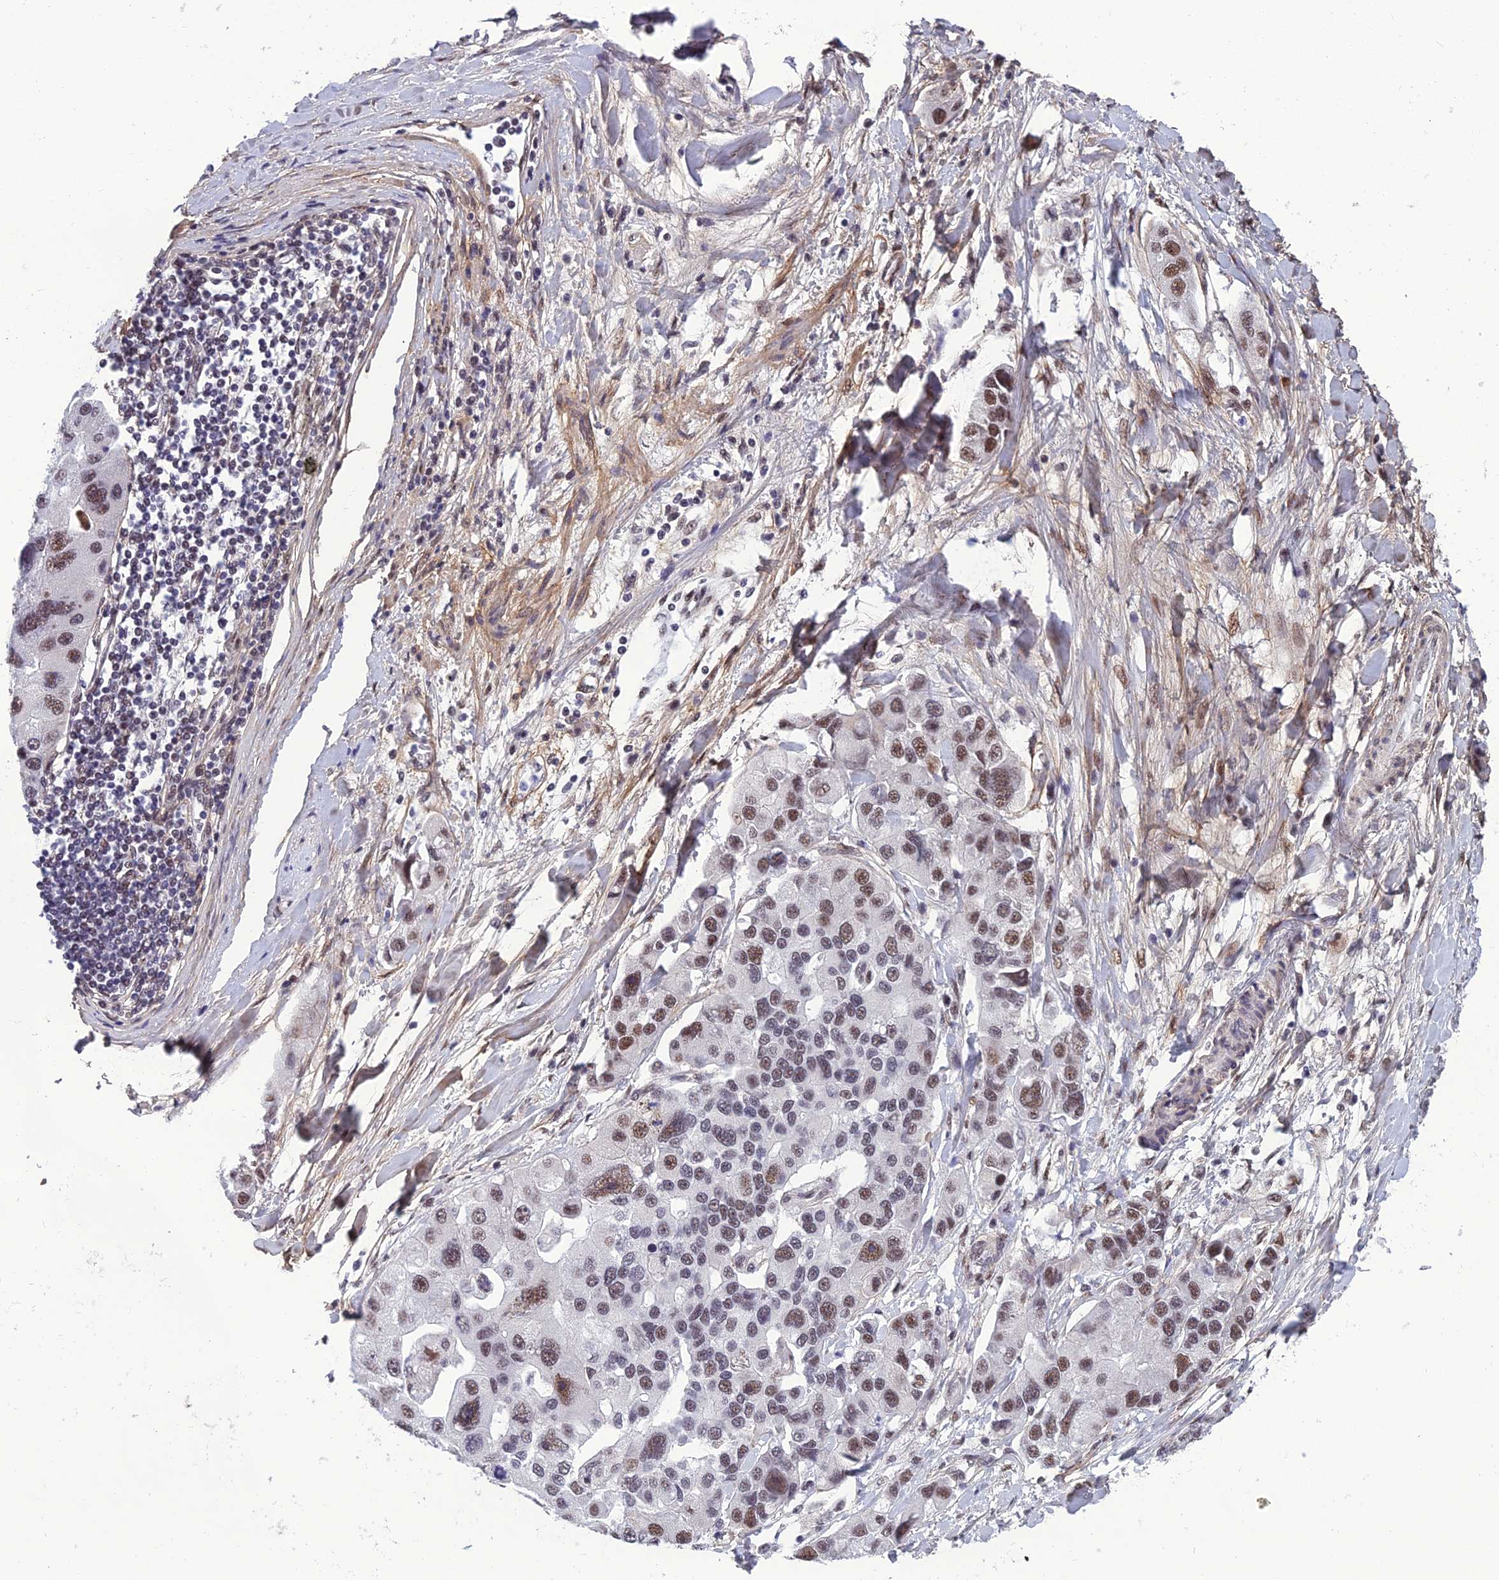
{"staining": {"intensity": "moderate", "quantity": "25%-75%", "location": "nuclear"}, "tissue": "lung cancer", "cell_type": "Tumor cells", "image_type": "cancer", "snomed": [{"axis": "morphology", "description": "Adenocarcinoma, NOS"}, {"axis": "topography", "description": "Lung"}], "caption": "Lung adenocarcinoma stained with DAB (3,3'-diaminobenzidine) IHC reveals medium levels of moderate nuclear staining in approximately 25%-75% of tumor cells.", "gene": "RSRC1", "patient": {"sex": "female", "age": 54}}